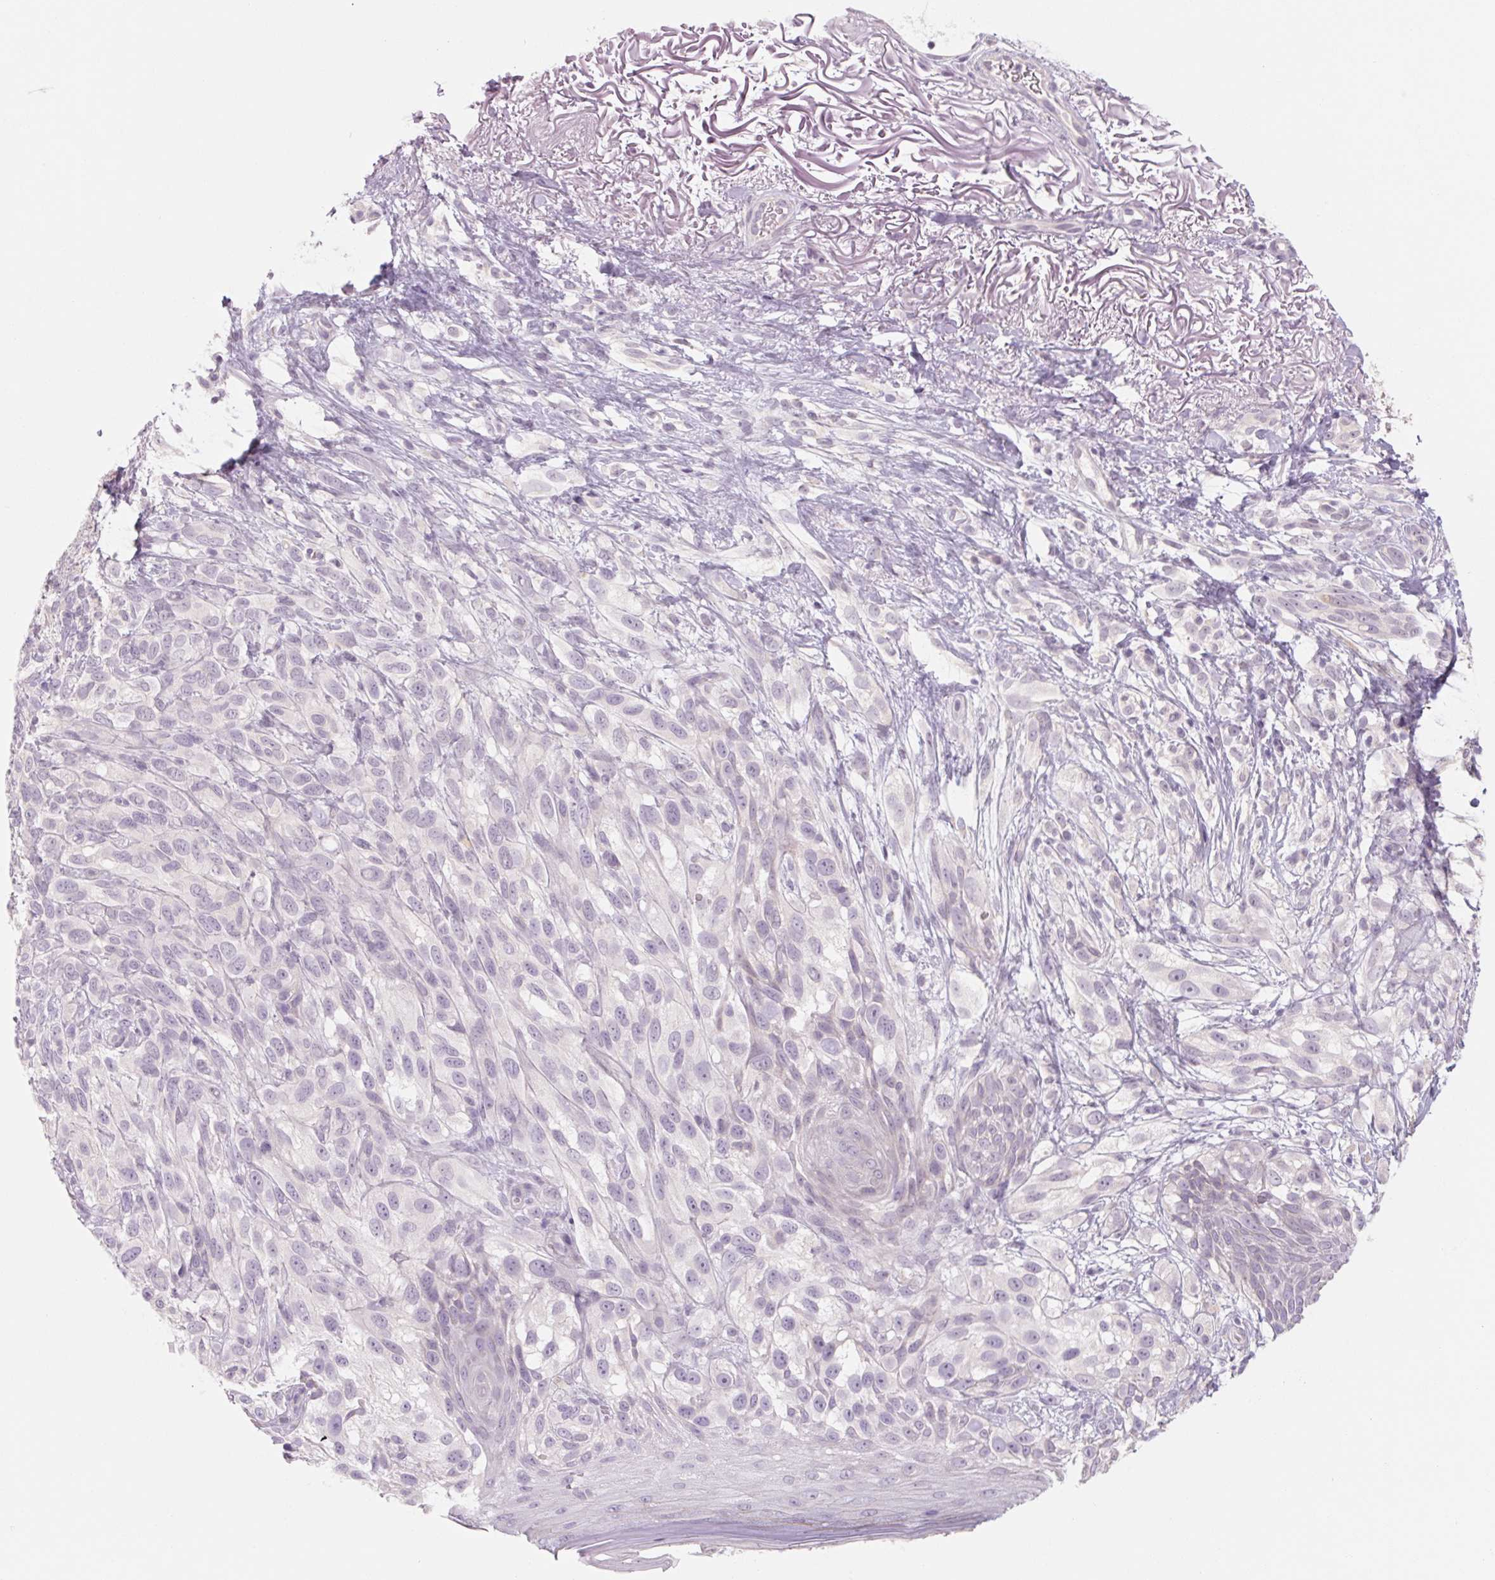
{"staining": {"intensity": "negative", "quantity": "none", "location": "none"}, "tissue": "melanoma", "cell_type": "Tumor cells", "image_type": "cancer", "snomed": [{"axis": "morphology", "description": "Malignant melanoma, NOS"}, {"axis": "topography", "description": "Skin"}], "caption": "Malignant melanoma was stained to show a protein in brown. There is no significant expression in tumor cells. (DAB (3,3'-diaminobenzidine) immunohistochemistry with hematoxylin counter stain).", "gene": "POU1F1", "patient": {"sex": "female", "age": 86}}